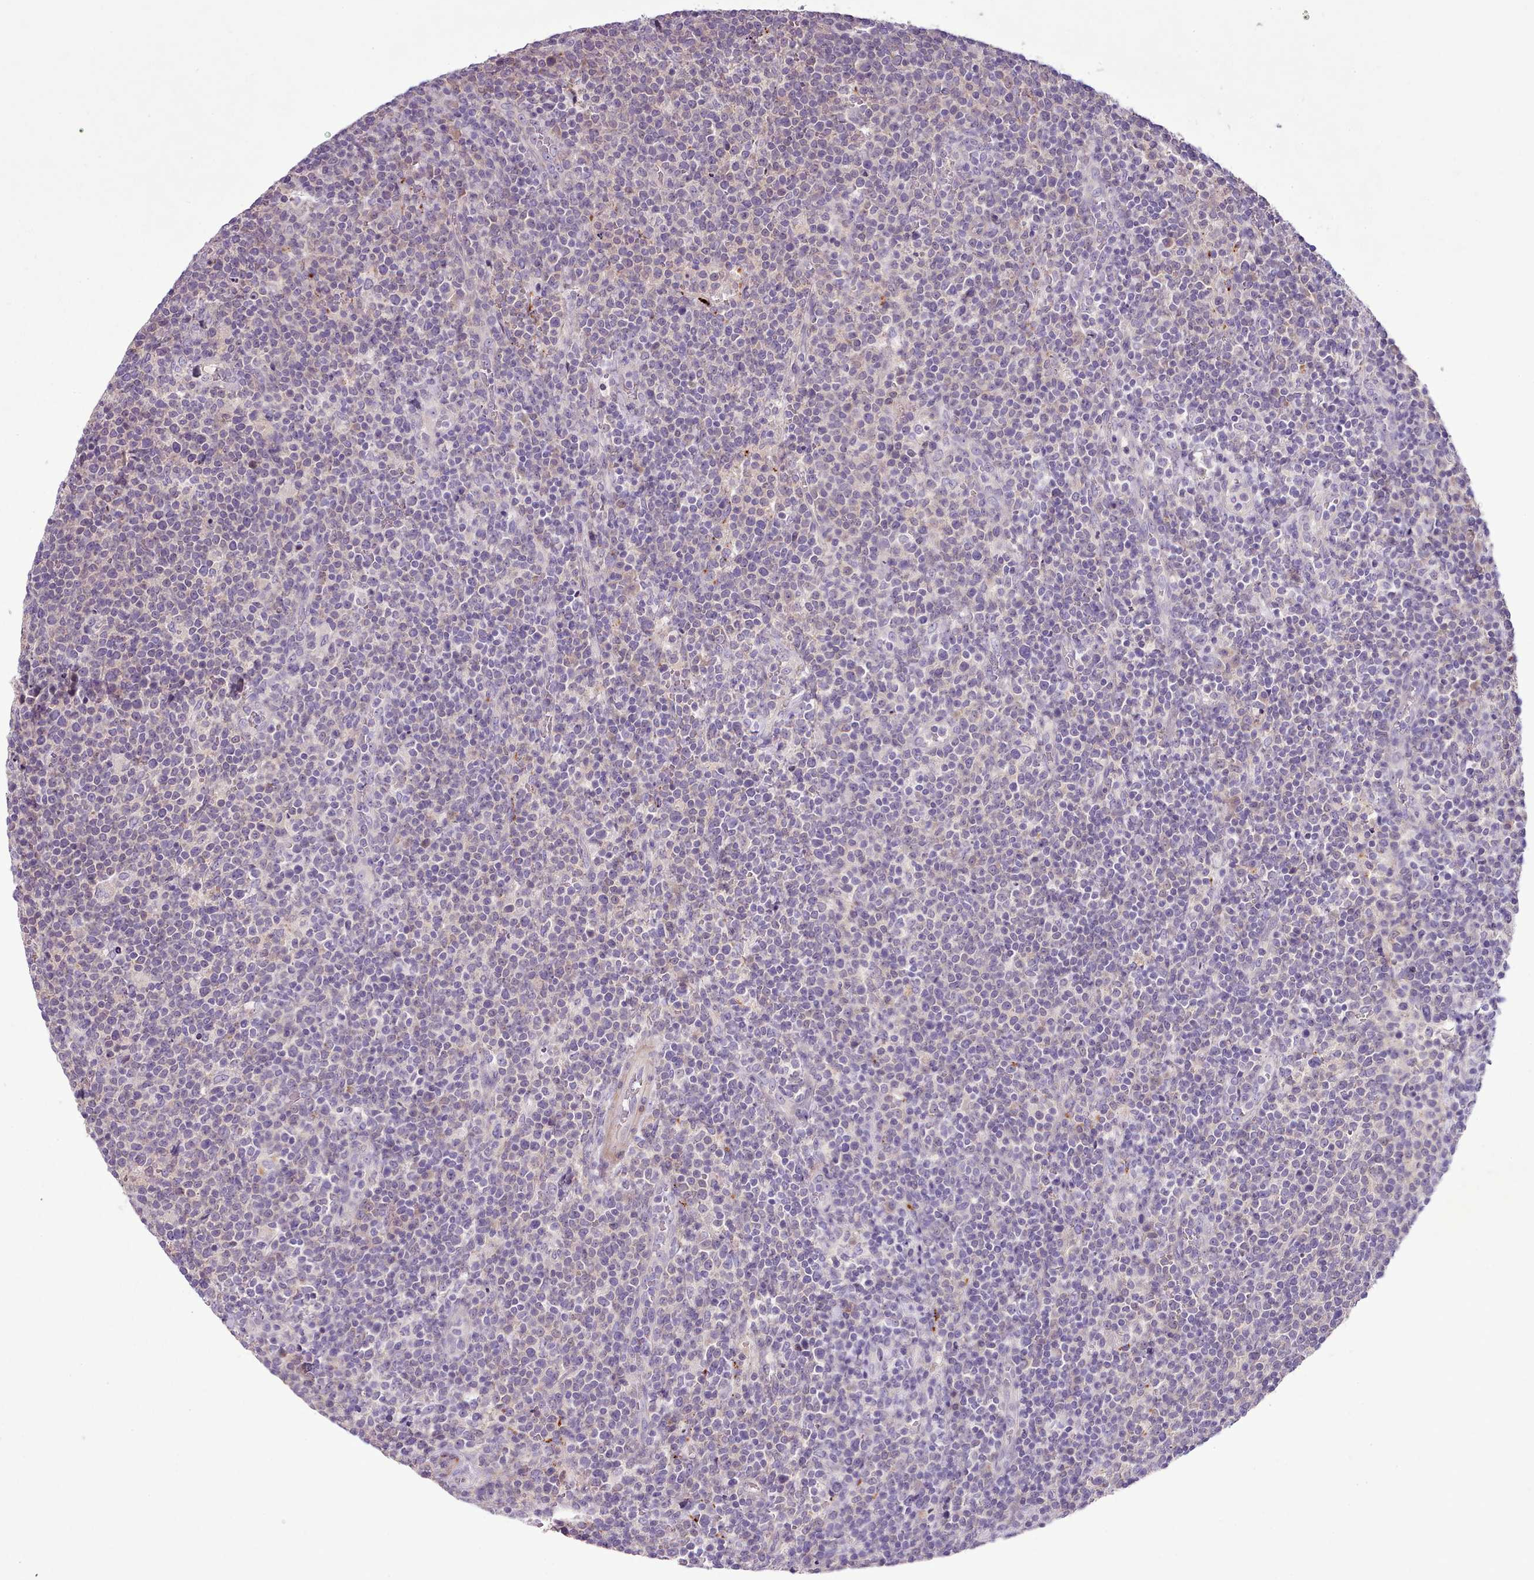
{"staining": {"intensity": "negative", "quantity": "none", "location": "none"}, "tissue": "lymphoma", "cell_type": "Tumor cells", "image_type": "cancer", "snomed": [{"axis": "morphology", "description": "Malignant lymphoma, non-Hodgkin's type, High grade"}, {"axis": "topography", "description": "Lymph node"}], "caption": "High magnification brightfield microscopy of lymphoma stained with DAB (3,3'-diaminobenzidine) (brown) and counterstained with hematoxylin (blue): tumor cells show no significant positivity.", "gene": "SETX", "patient": {"sex": "male", "age": 61}}